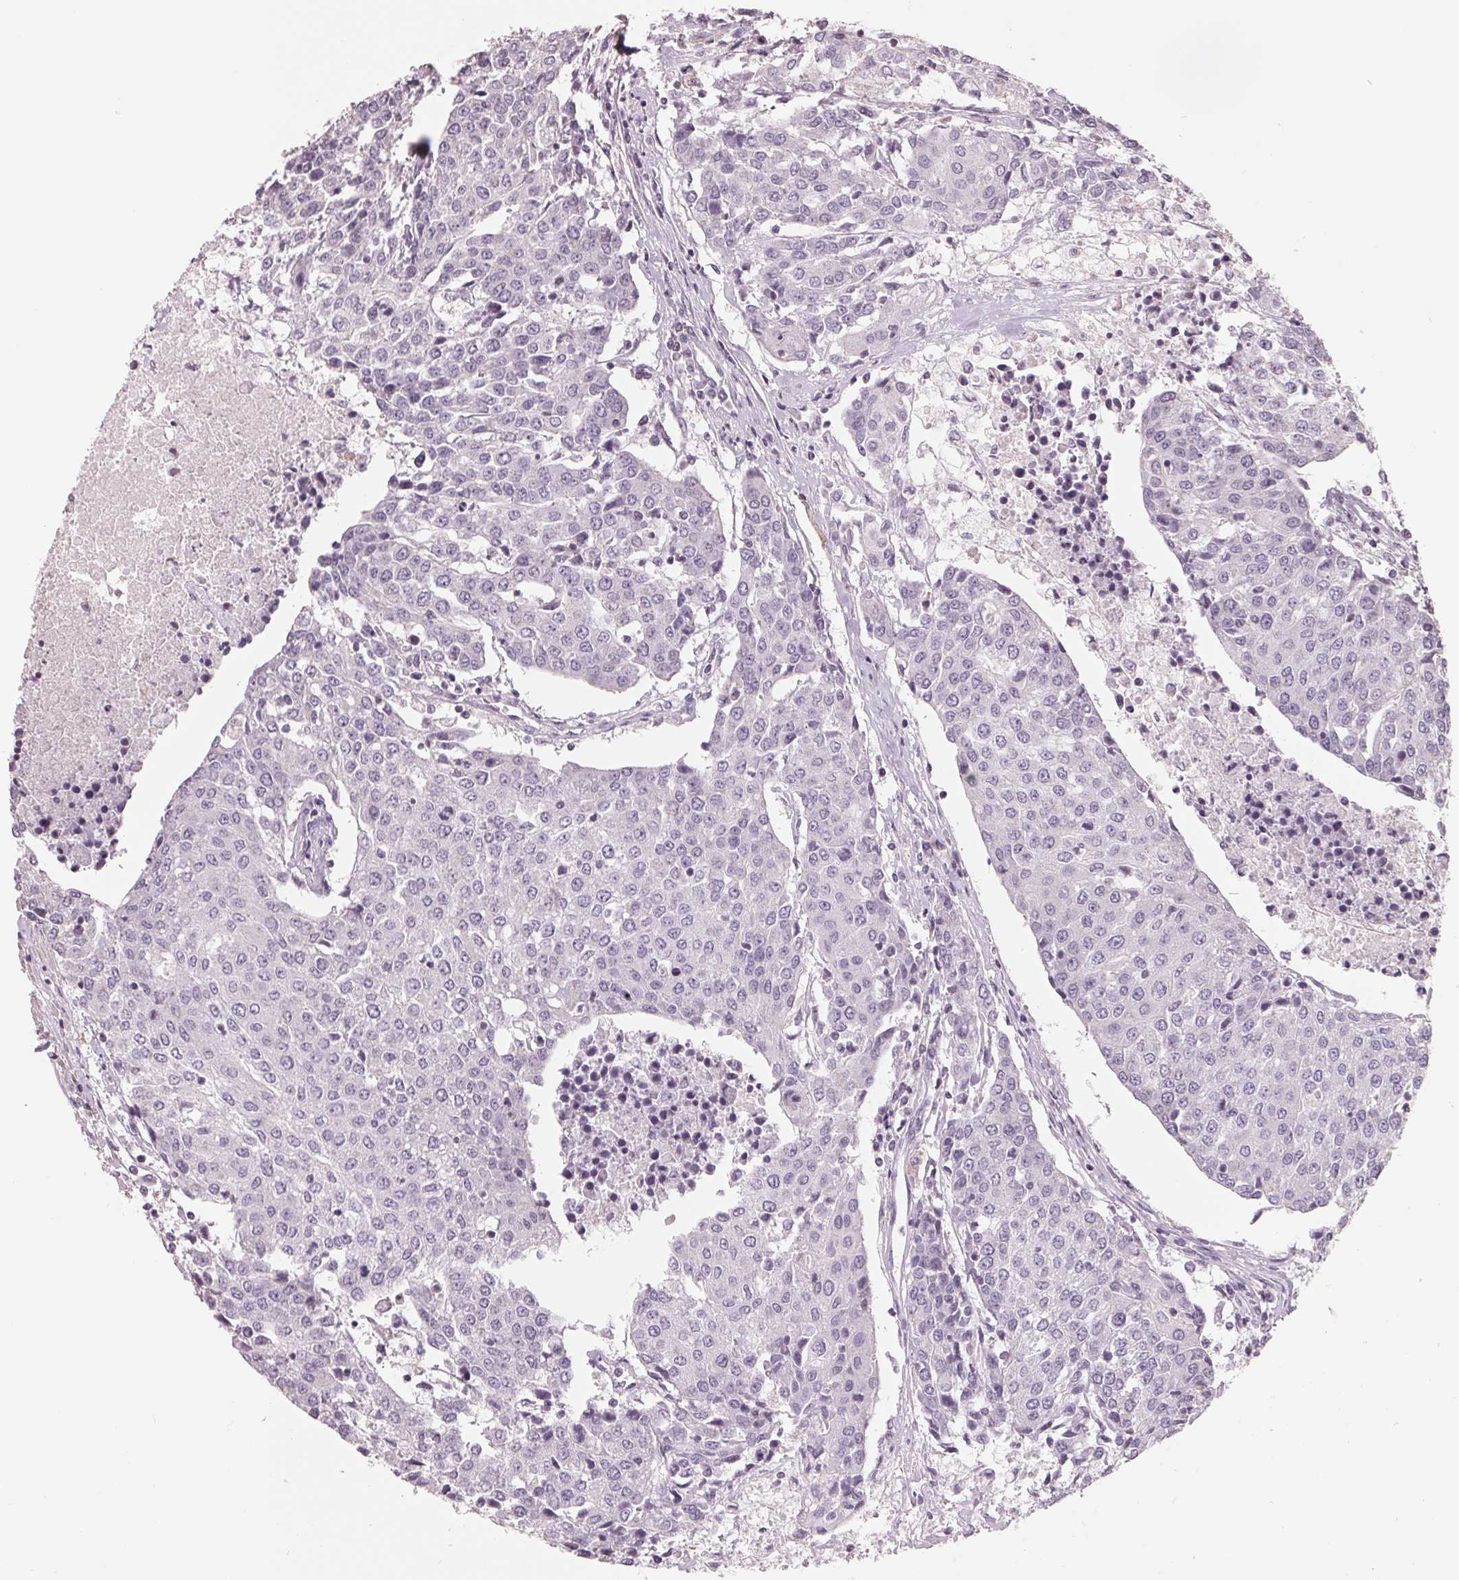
{"staining": {"intensity": "negative", "quantity": "none", "location": "none"}, "tissue": "urothelial cancer", "cell_type": "Tumor cells", "image_type": "cancer", "snomed": [{"axis": "morphology", "description": "Urothelial carcinoma, High grade"}, {"axis": "topography", "description": "Urinary bladder"}], "caption": "Tumor cells show no significant staining in urothelial cancer.", "gene": "FTCD", "patient": {"sex": "female", "age": 85}}